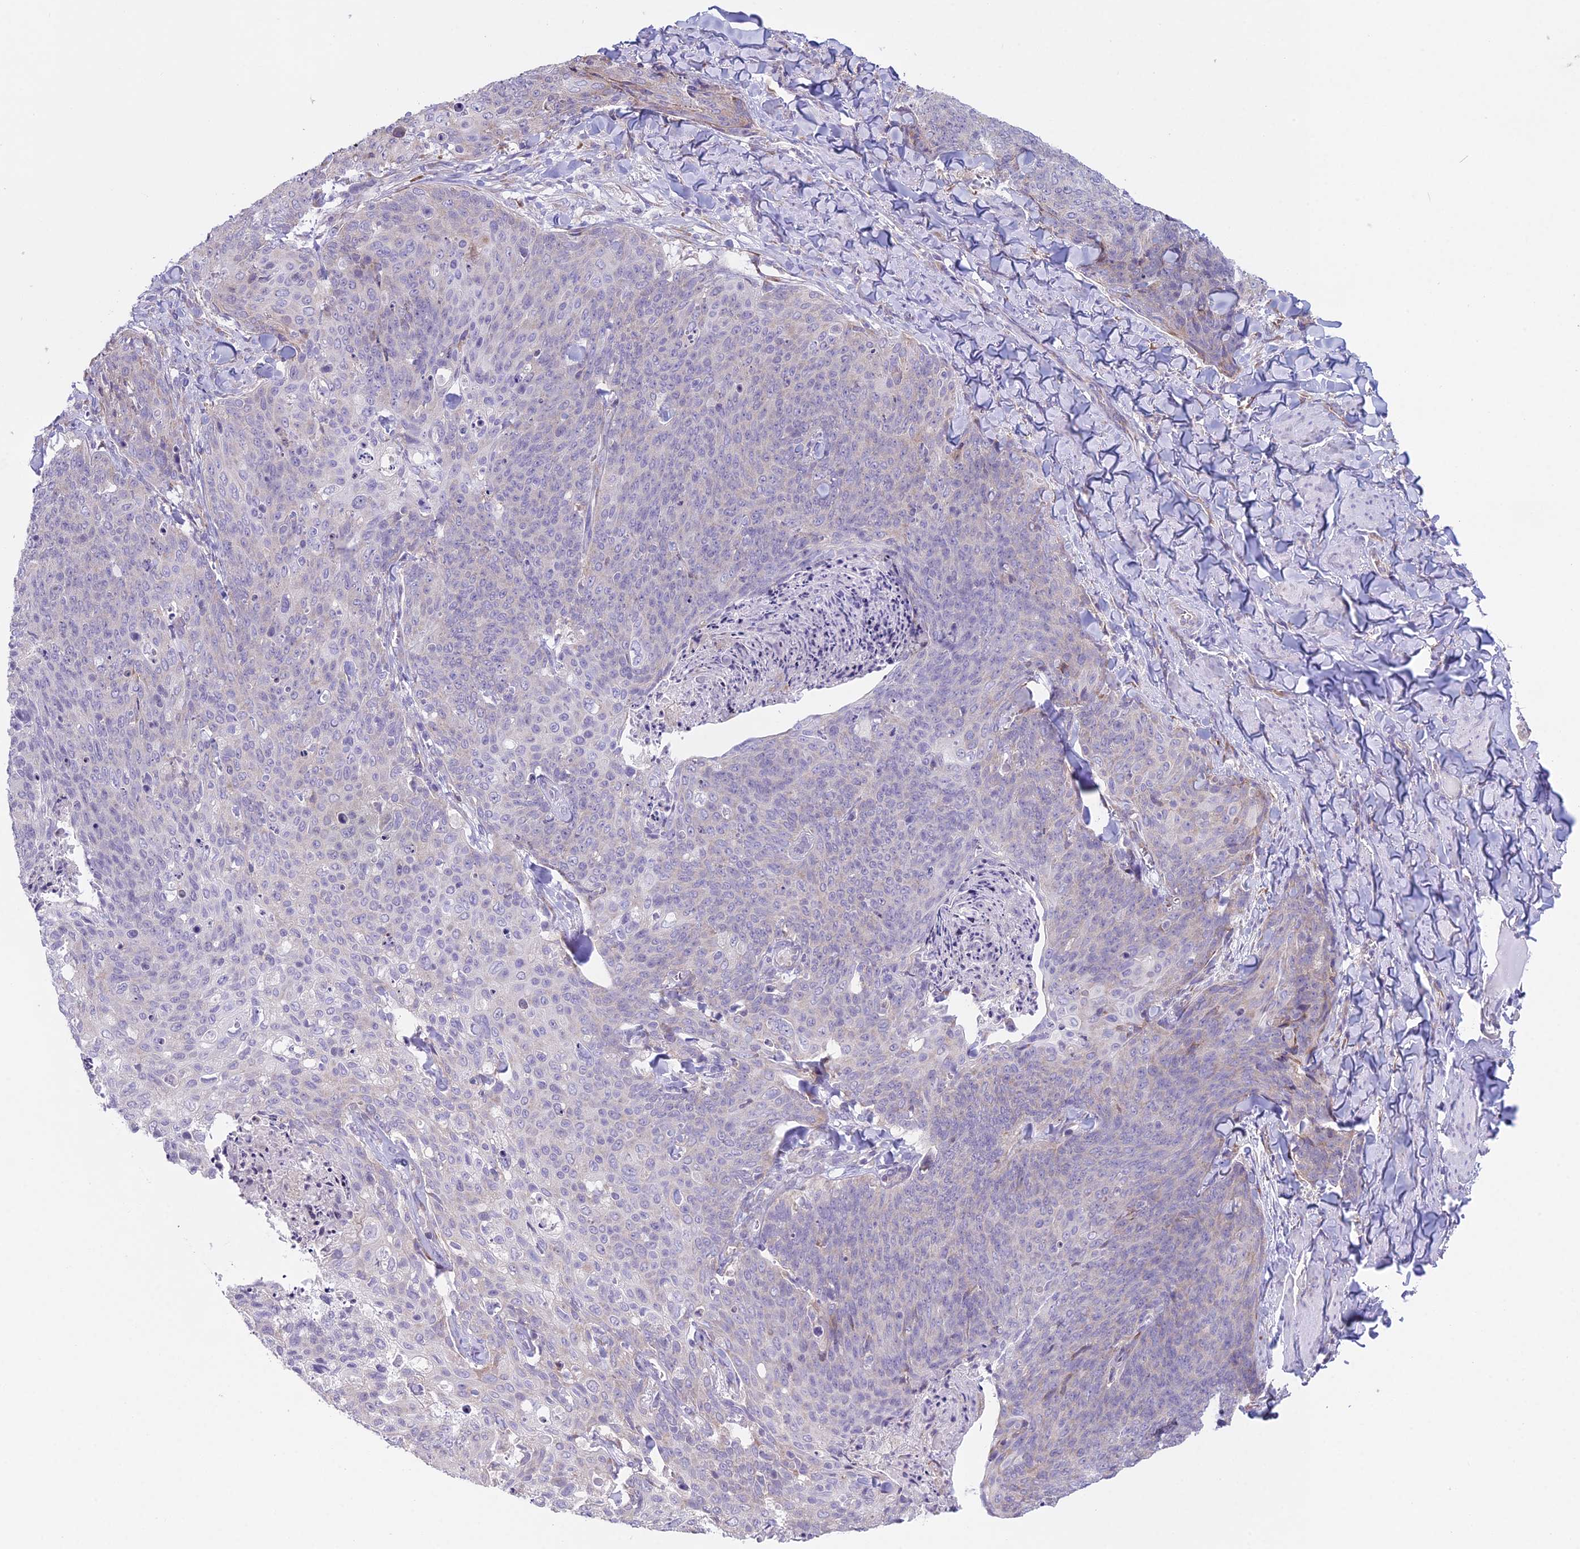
{"staining": {"intensity": "weak", "quantity": "<25%", "location": "cytoplasmic/membranous"}, "tissue": "skin cancer", "cell_type": "Tumor cells", "image_type": "cancer", "snomed": [{"axis": "morphology", "description": "Squamous cell carcinoma, NOS"}, {"axis": "topography", "description": "Skin"}, {"axis": "topography", "description": "Vulva"}], "caption": "High magnification brightfield microscopy of skin cancer (squamous cell carcinoma) stained with DAB (brown) and counterstained with hematoxylin (blue): tumor cells show no significant positivity.", "gene": "RPS26", "patient": {"sex": "female", "age": 85}}